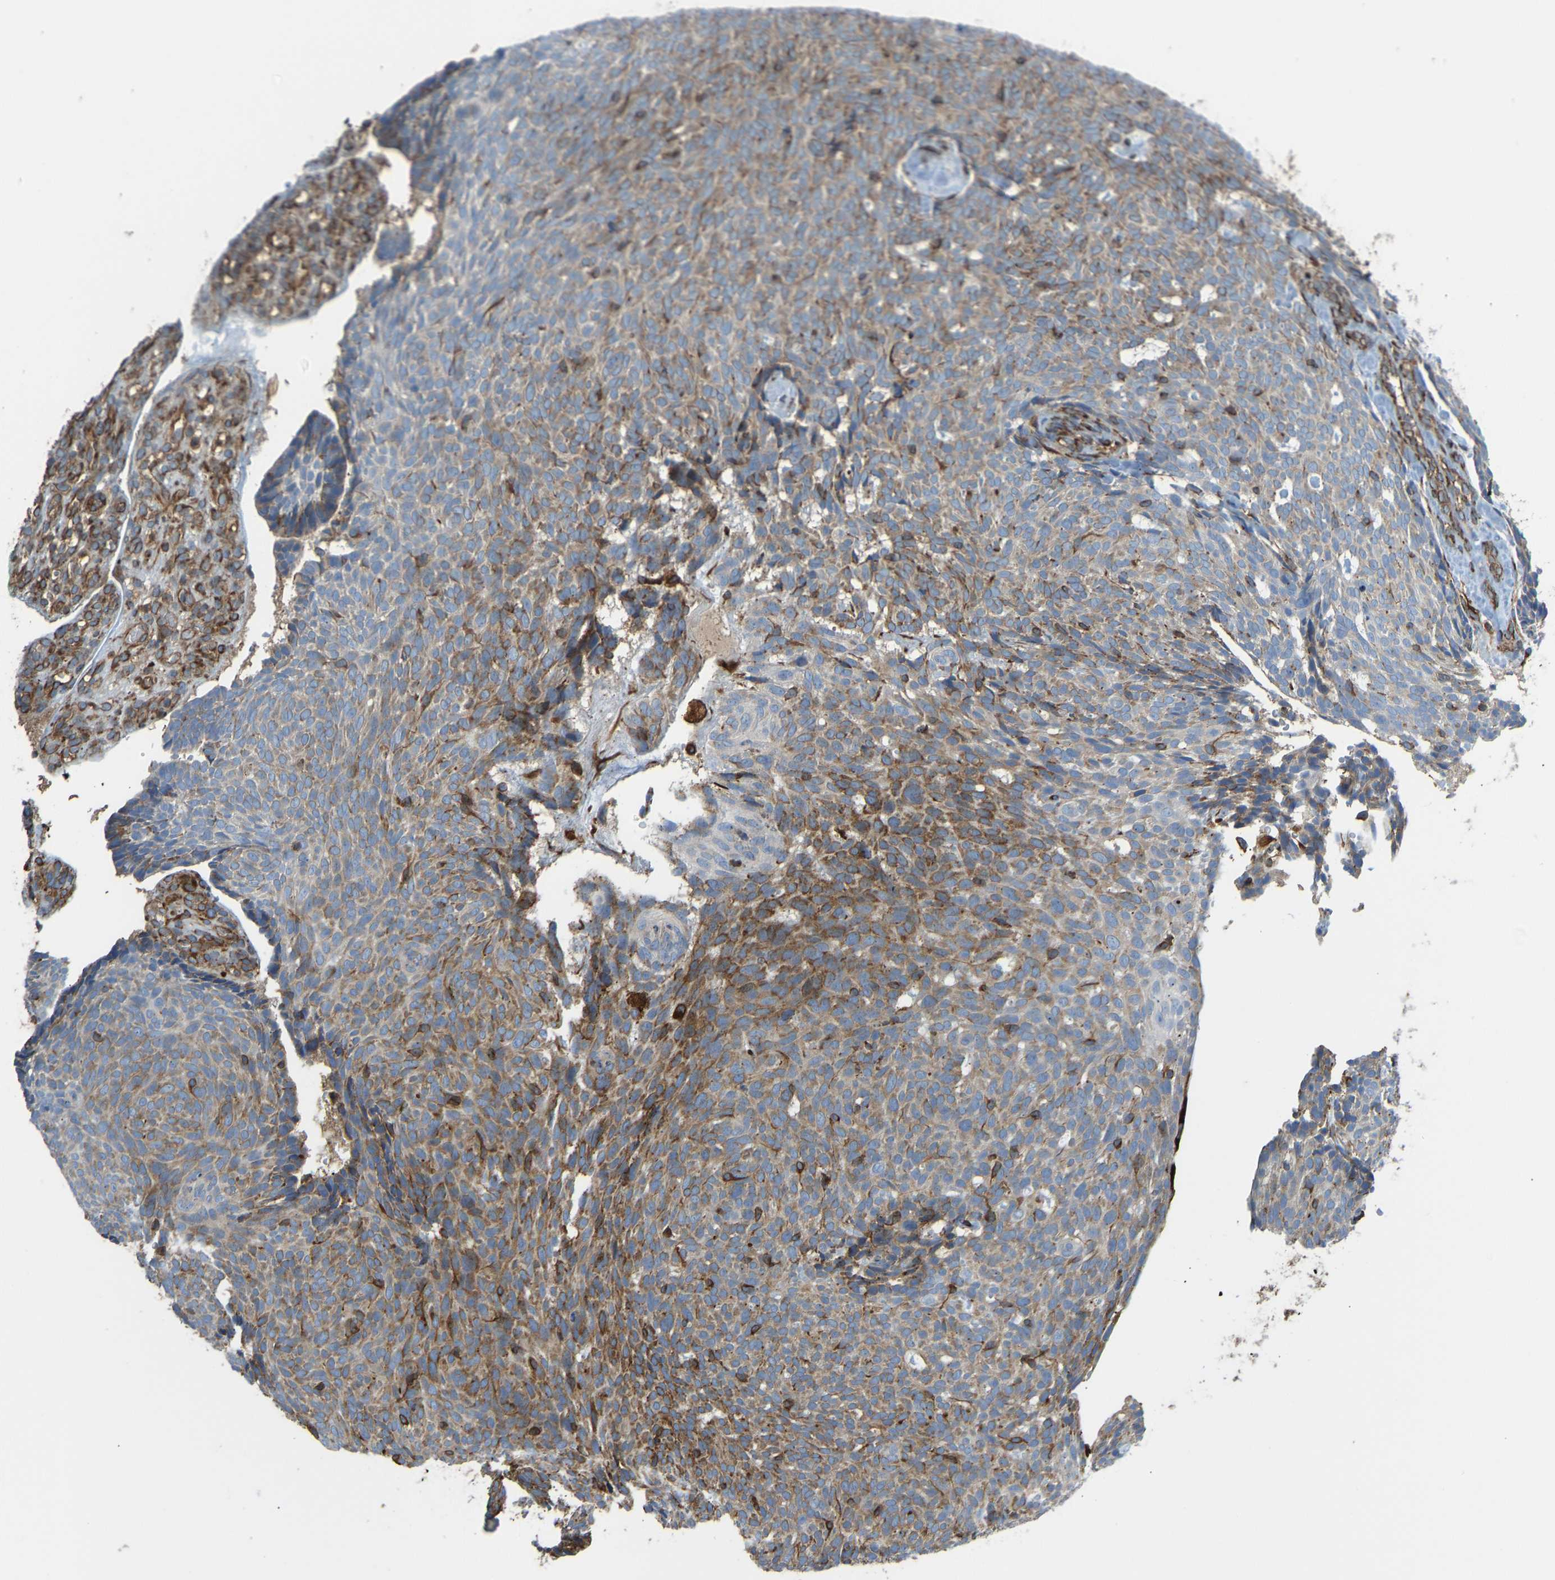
{"staining": {"intensity": "moderate", "quantity": ">75%", "location": "cytoplasmic/membranous"}, "tissue": "skin cancer", "cell_type": "Tumor cells", "image_type": "cancer", "snomed": [{"axis": "morphology", "description": "Basal cell carcinoma"}, {"axis": "topography", "description": "Skin"}], "caption": "Immunohistochemistry (IHC) (DAB (3,3'-diaminobenzidine)) staining of human skin cancer (basal cell carcinoma) demonstrates moderate cytoplasmic/membranous protein staining in about >75% of tumor cells.", "gene": "BEX3", "patient": {"sex": "male", "age": 61}}